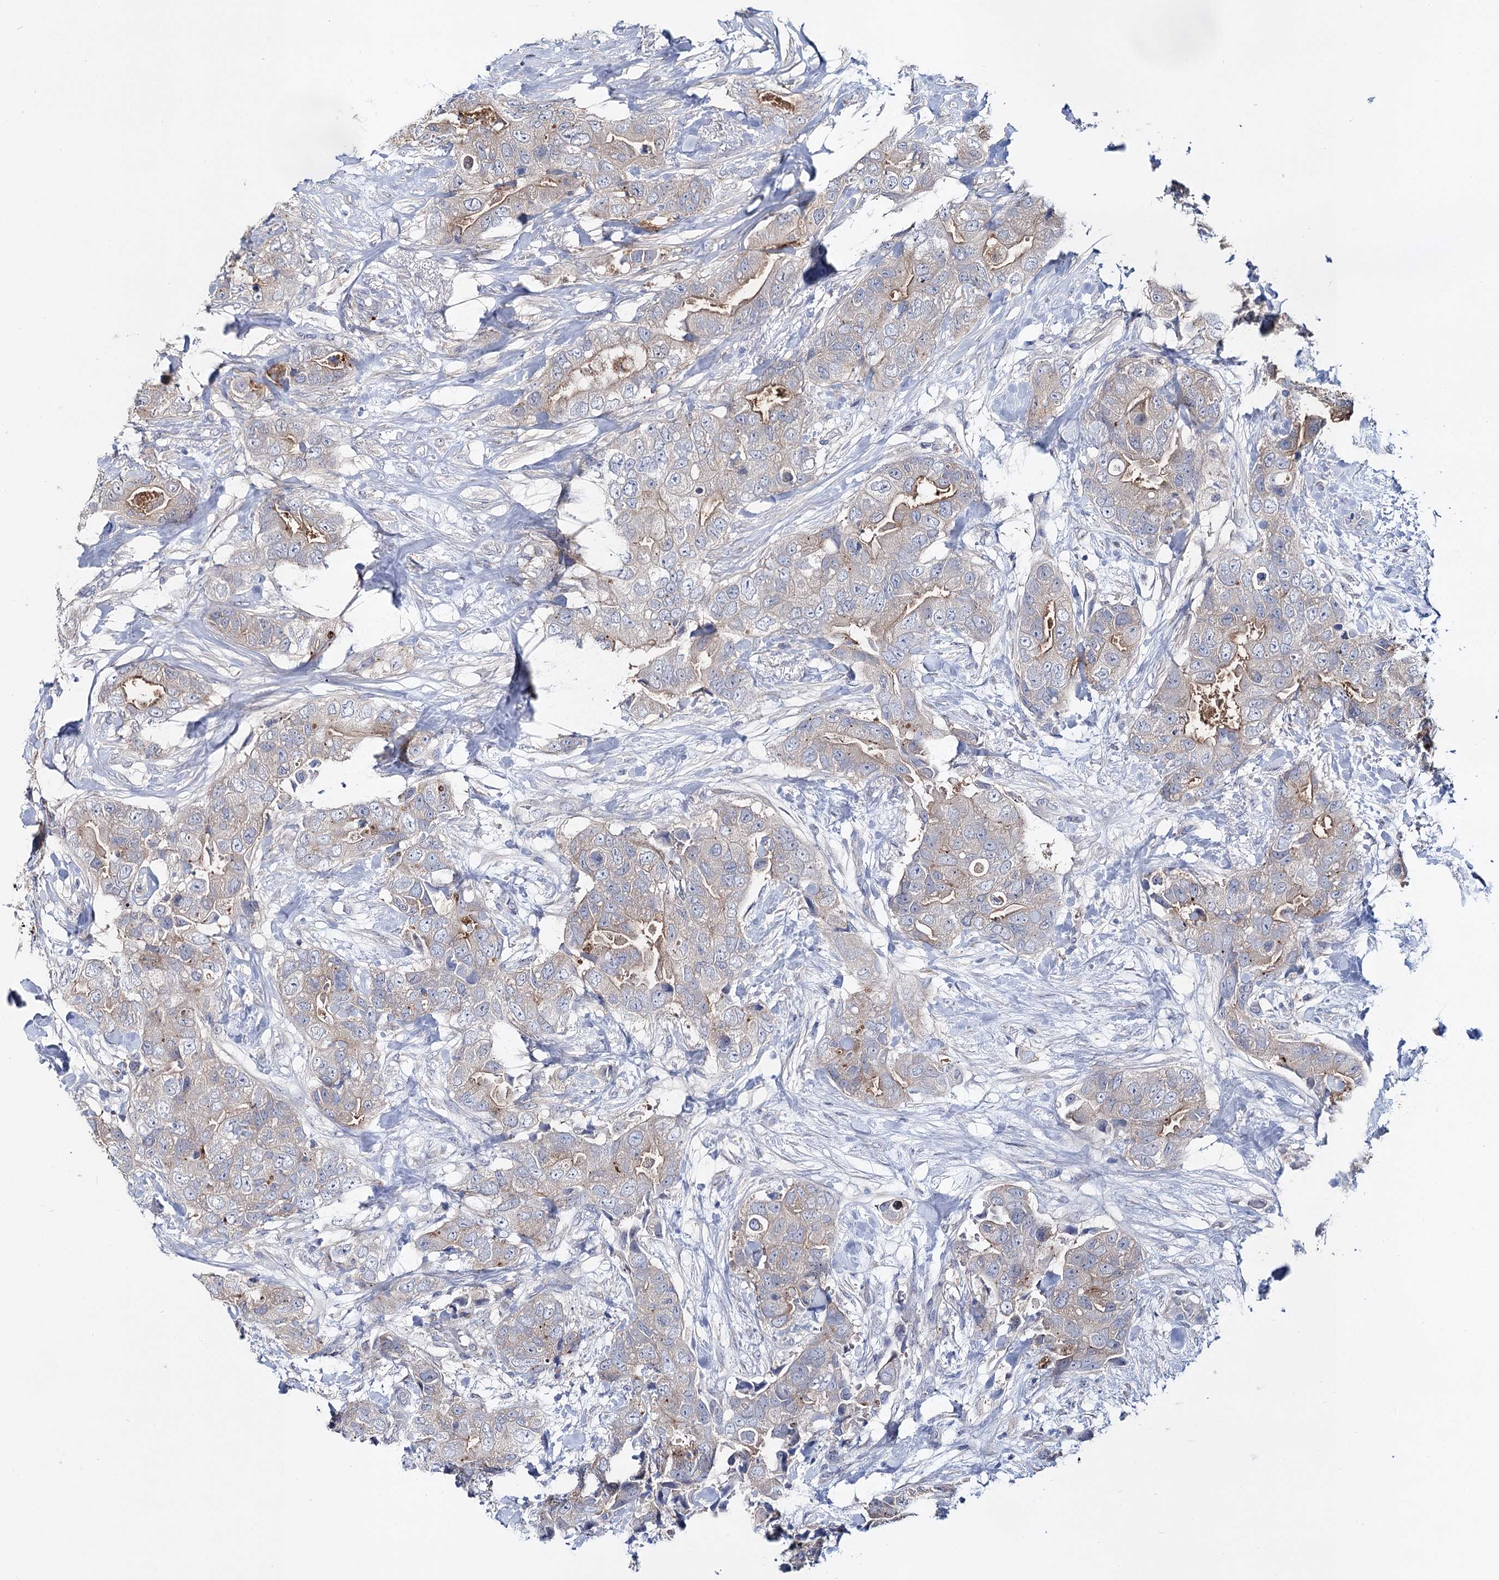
{"staining": {"intensity": "weak", "quantity": "<25%", "location": "cytoplasmic/membranous"}, "tissue": "breast cancer", "cell_type": "Tumor cells", "image_type": "cancer", "snomed": [{"axis": "morphology", "description": "Duct carcinoma"}, {"axis": "topography", "description": "Breast"}], "caption": "An immunohistochemistry histopathology image of breast infiltrating ductal carcinoma is shown. There is no staining in tumor cells of breast infiltrating ductal carcinoma.", "gene": "UGP2", "patient": {"sex": "female", "age": 62}}